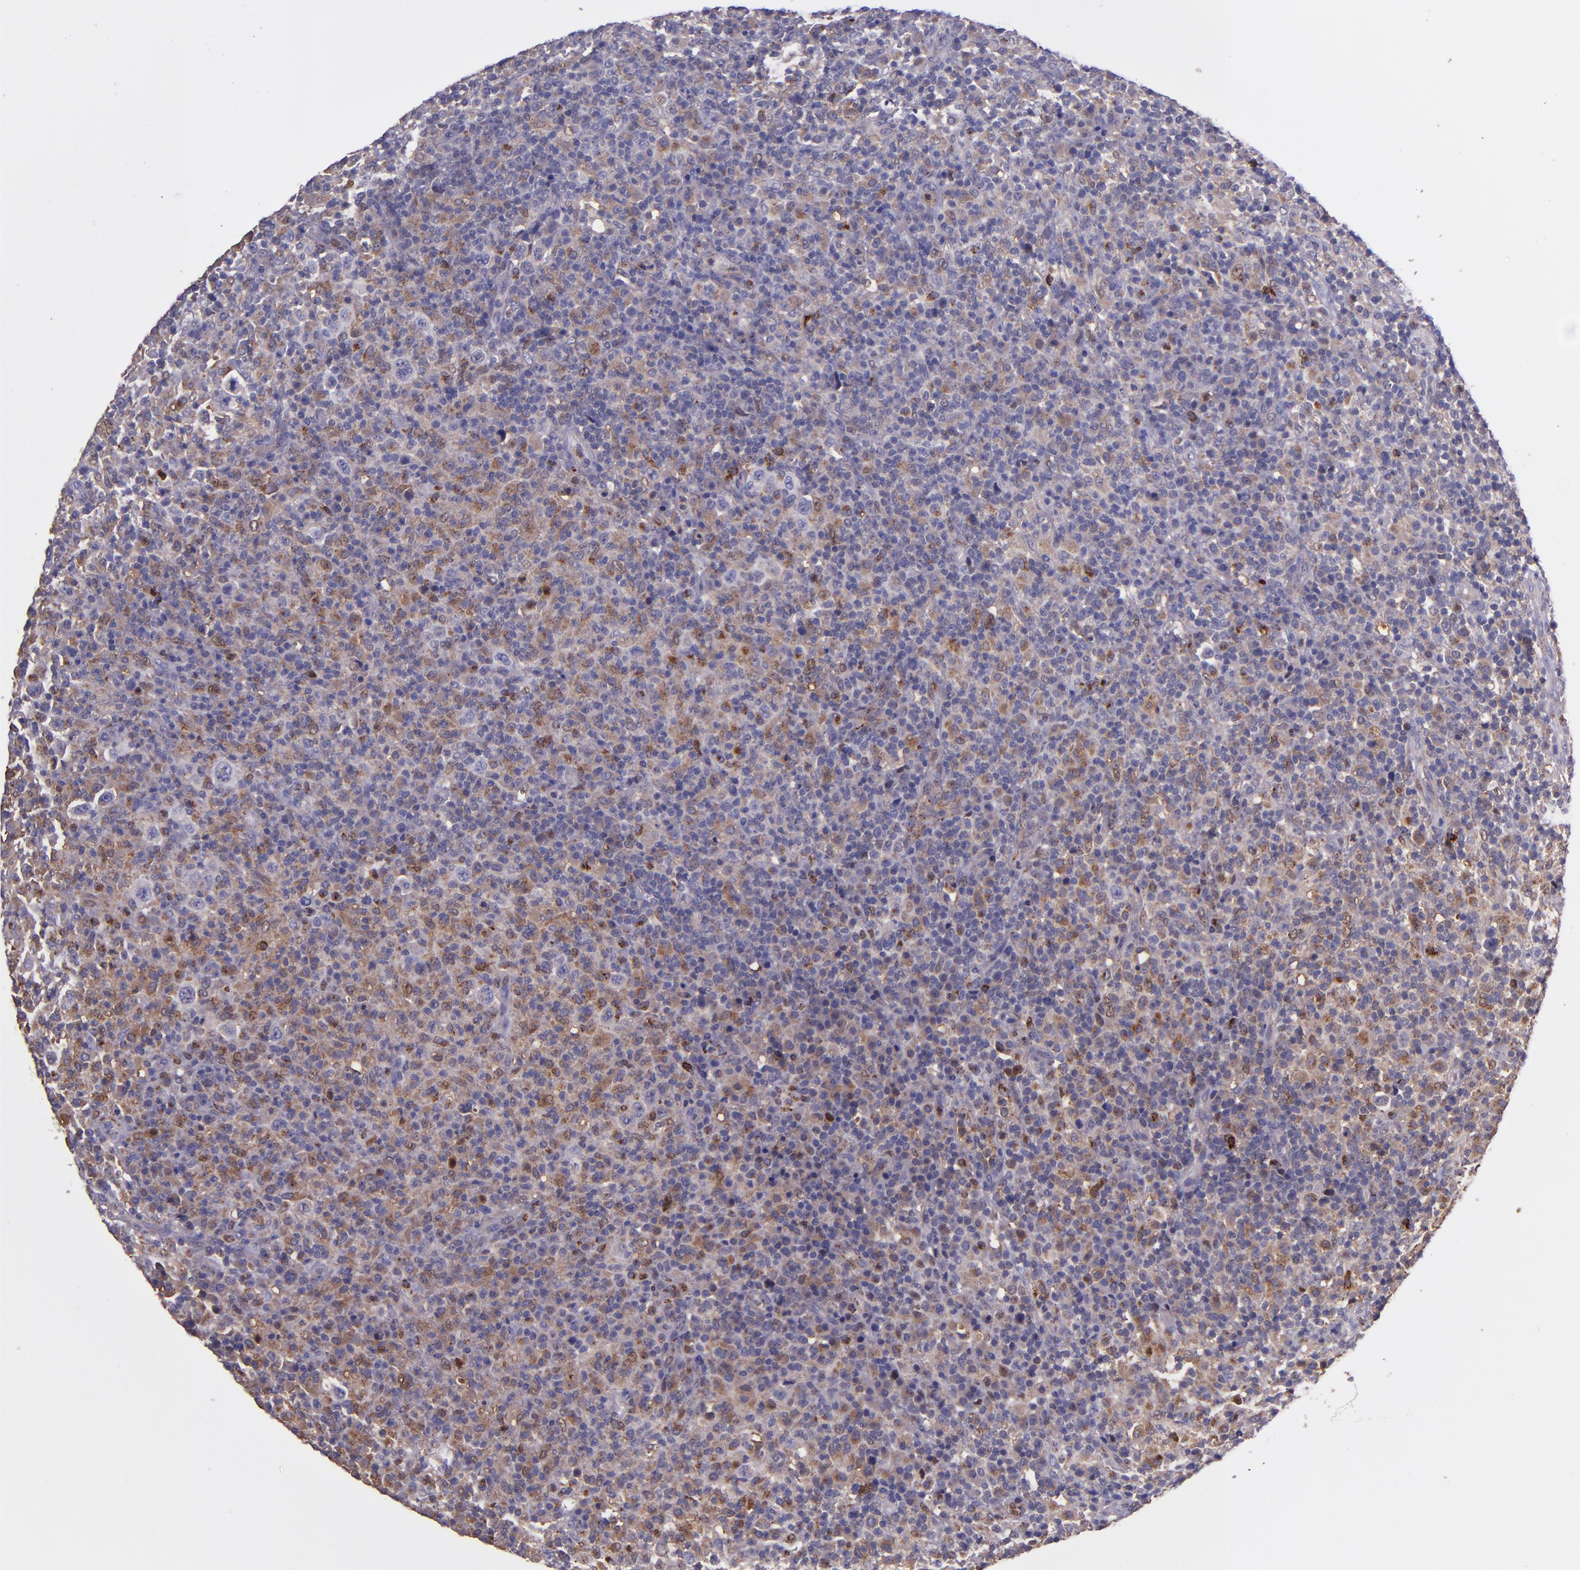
{"staining": {"intensity": "moderate", "quantity": "<25%", "location": "cytoplasmic/membranous"}, "tissue": "lymphoma", "cell_type": "Tumor cells", "image_type": "cancer", "snomed": [{"axis": "morphology", "description": "Hodgkin's disease, NOS"}, {"axis": "topography", "description": "Lymph node"}], "caption": "Immunohistochemical staining of lymphoma exhibits low levels of moderate cytoplasmic/membranous protein positivity in about <25% of tumor cells.", "gene": "WASHC1", "patient": {"sex": "male", "age": 65}}